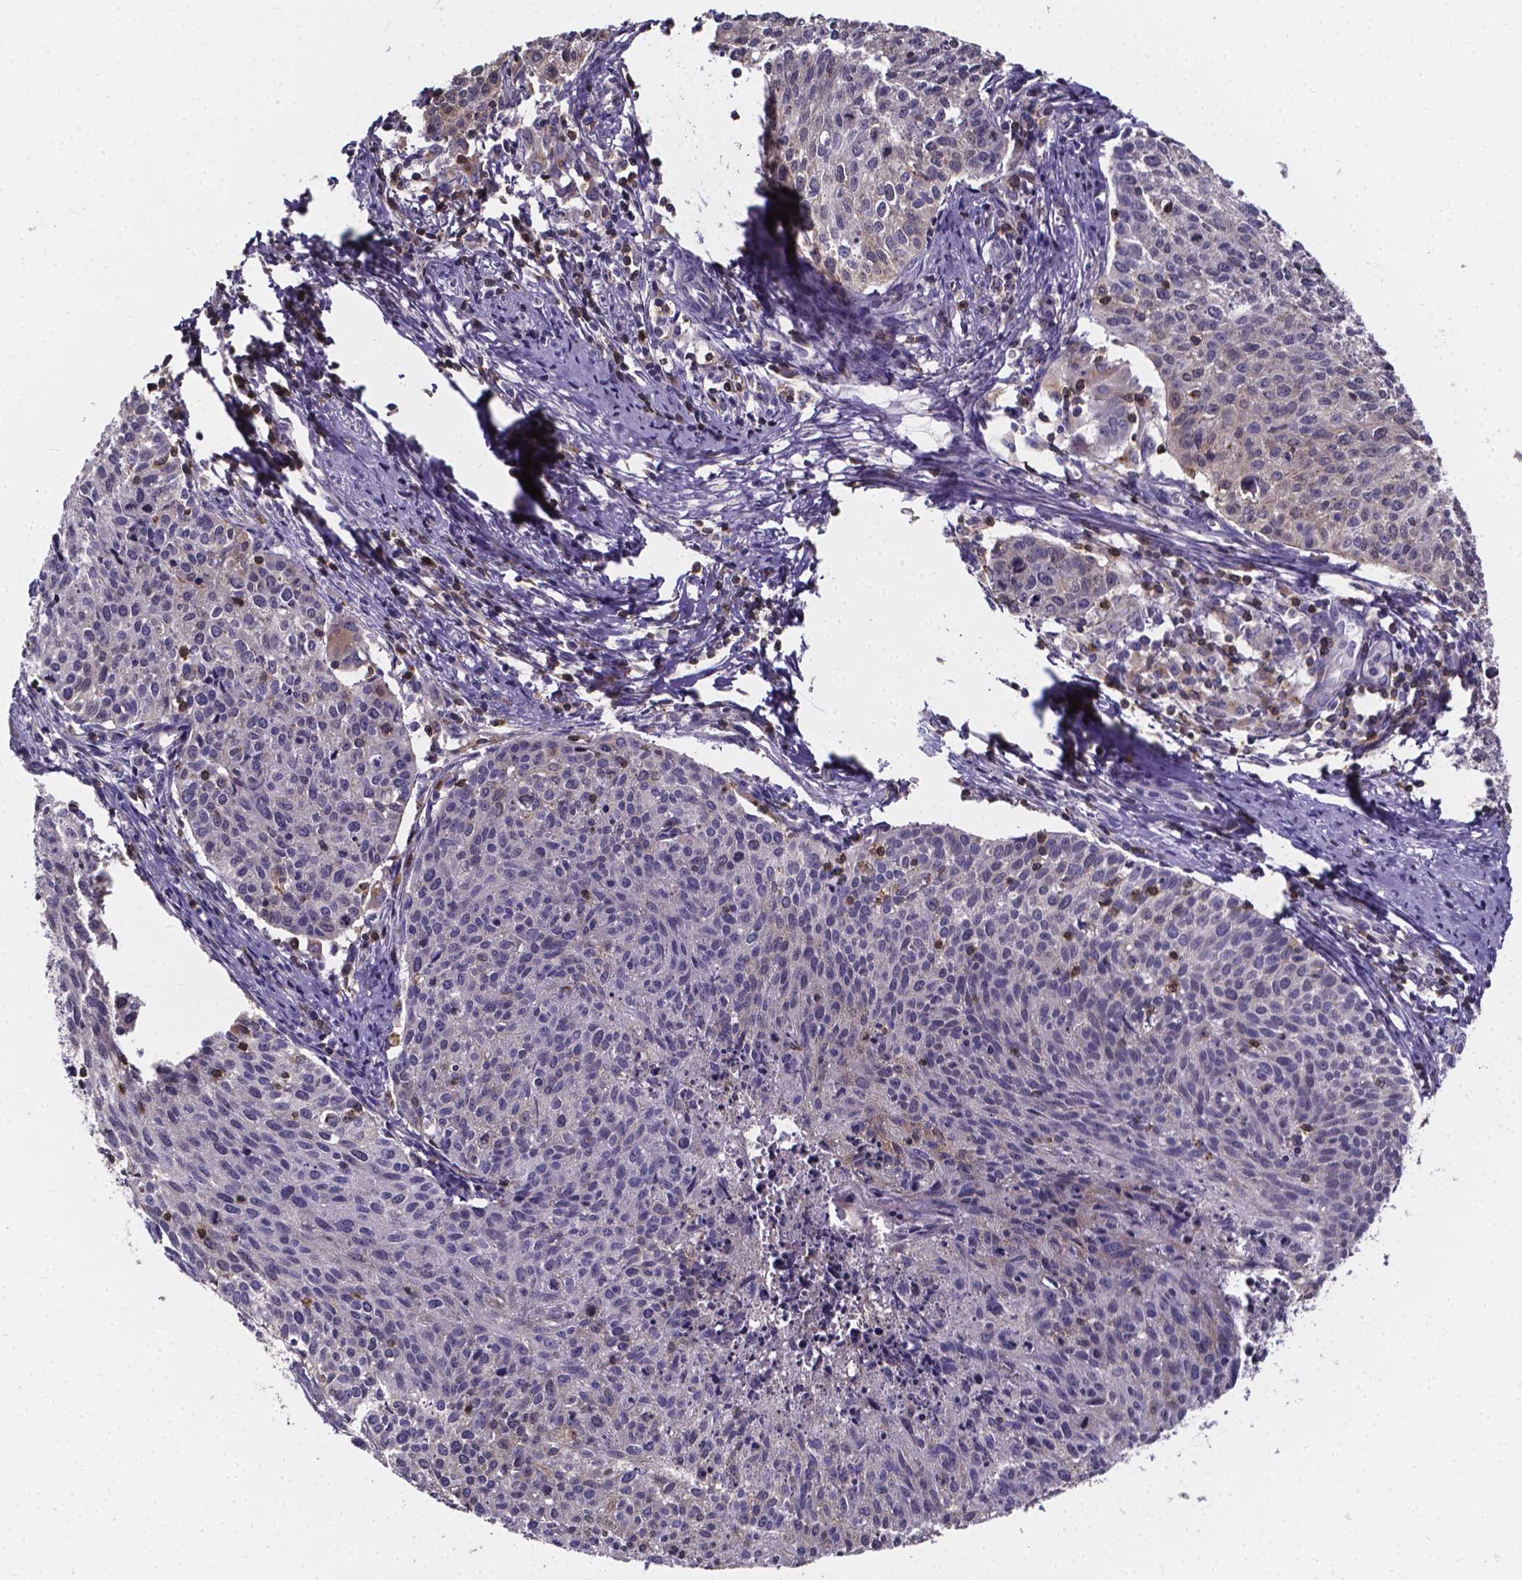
{"staining": {"intensity": "negative", "quantity": "none", "location": "none"}, "tissue": "cervical cancer", "cell_type": "Tumor cells", "image_type": "cancer", "snomed": [{"axis": "morphology", "description": "Squamous cell carcinoma, NOS"}, {"axis": "topography", "description": "Cervix"}], "caption": "Immunohistochemical staining of squamous cell carcinoma (cervical) exhibits no significant positivity in tumor cells. Nuclei are stained in blue.", "gene": "THEMIS", "patient": {"sex": "female", "age": 38}}